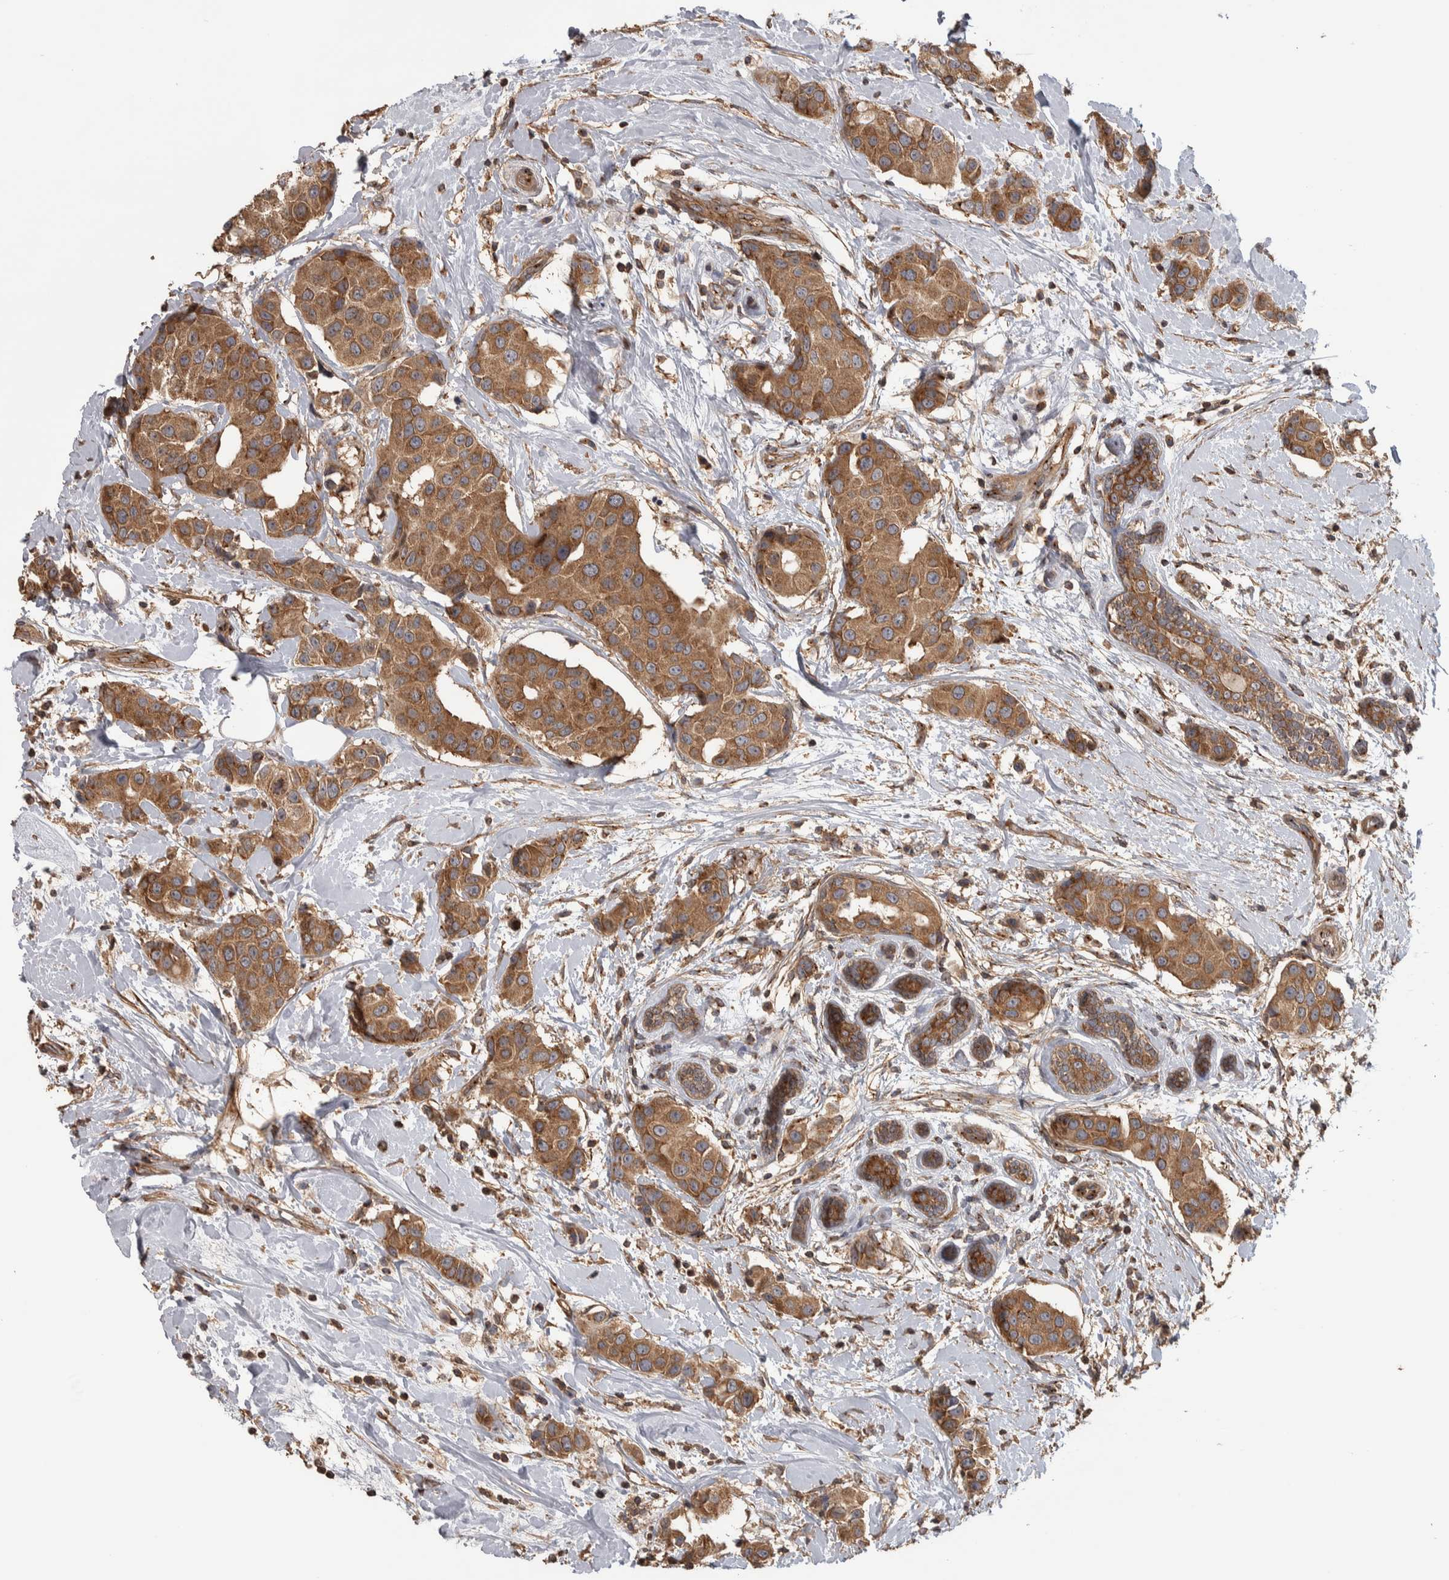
{"staining": {"intensity": "moderate", "quantity": ">75%", "location": "cytoplasmic/membranous"}, "tissue": "breast cancer", "cell_type": "Tumor cells", "image_type": "cancer", "snomed": [{"axis": "morphology", "description": "Normal tissue, NOS"}, {"axis": "morphology", "description": "Duct carcinoma"}, {"axis": "topography", "description": "Breast"}], "caption": "A micrograph showing moderate cytoplasmic/membranous positivity in approximately >75% of tumor cells in breast cancer, as visualized by brown immunohistochemical staining.", "gene": "IFRD1", "patient": {"sex": "female", "age": 39}}